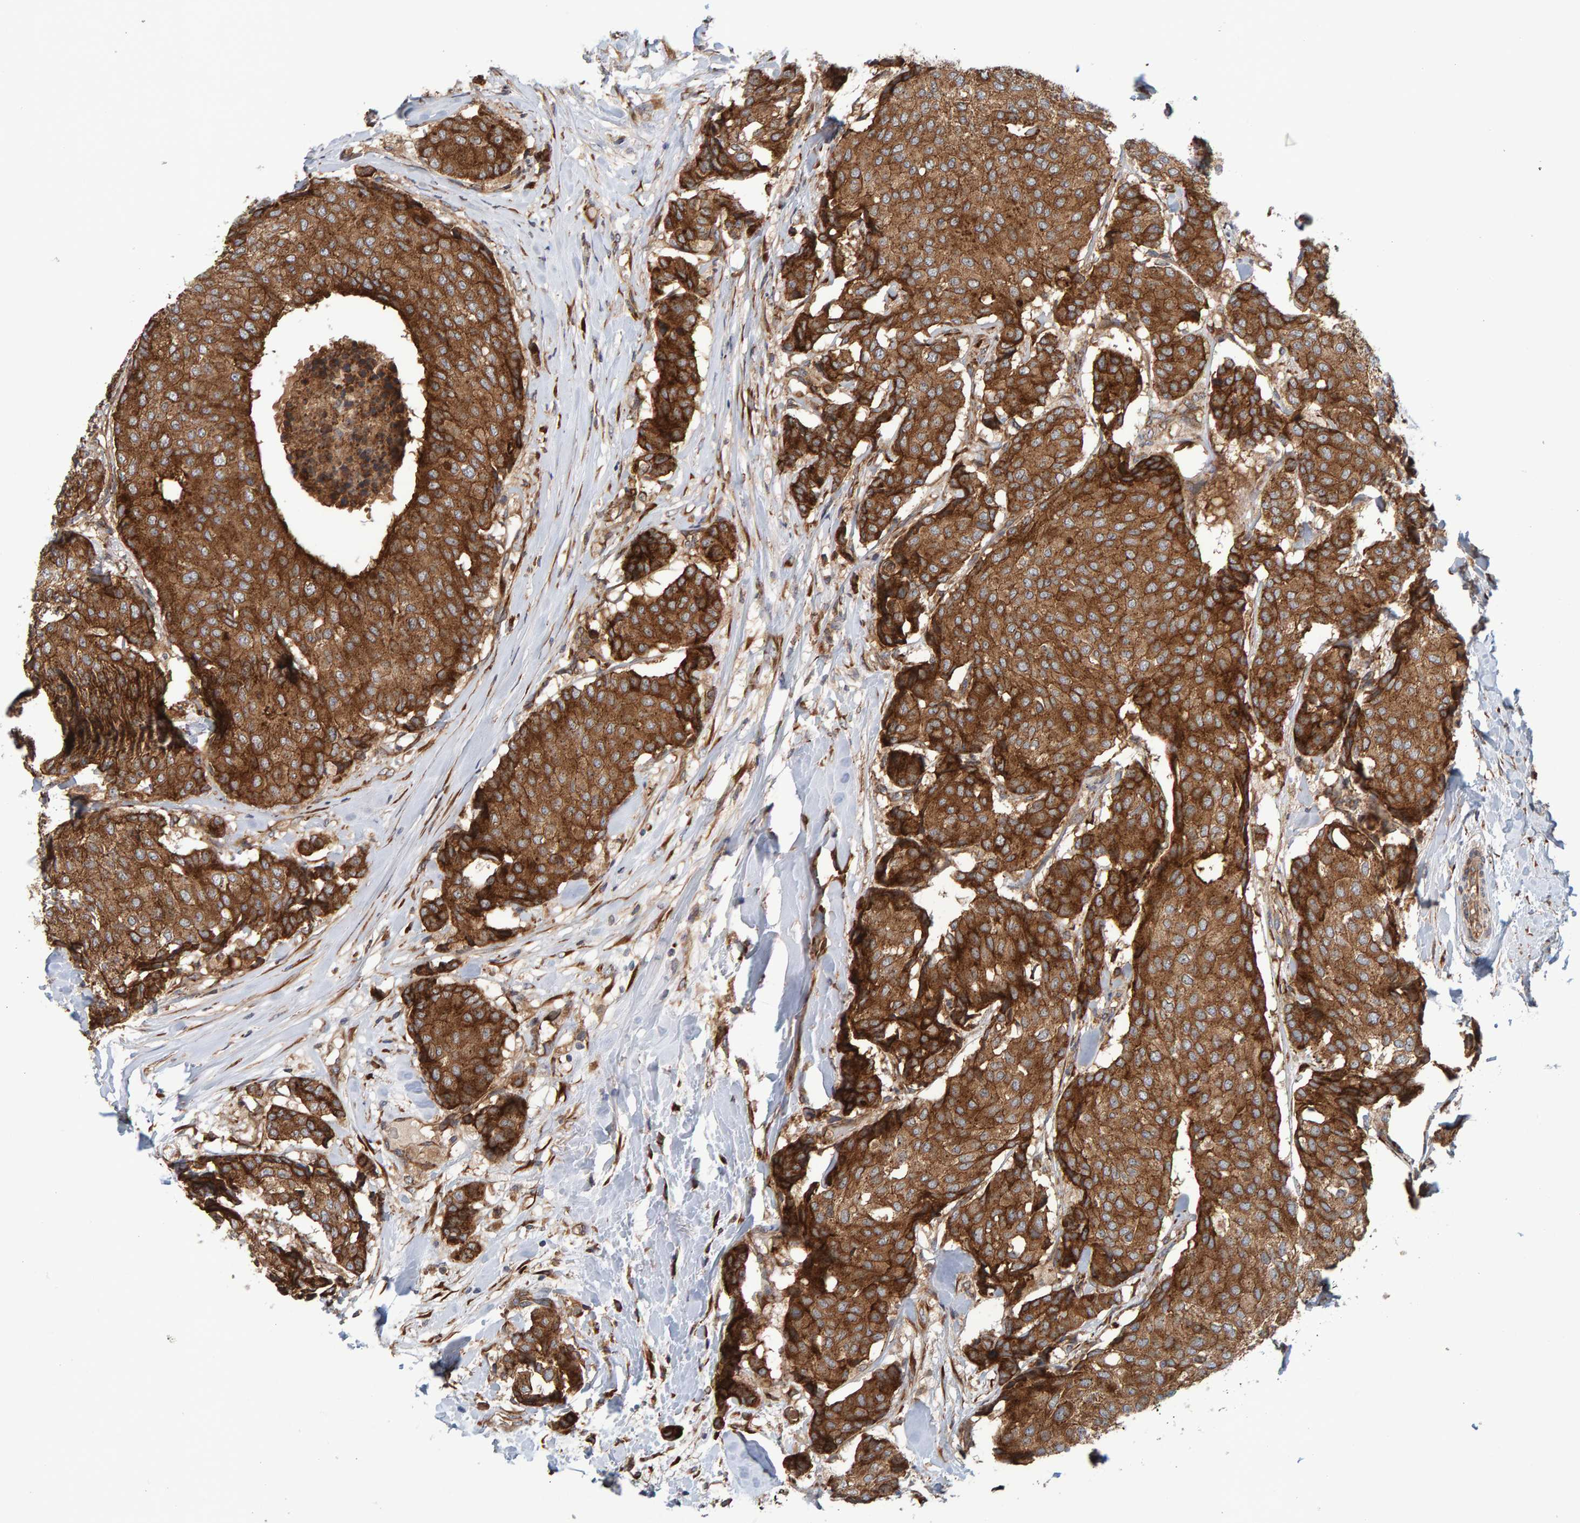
{"staining": {"intensity": "strong", "quantity": ">75%", "location": "cytoplasmic/membranous"}, "tissue": "breast cancer", "cell_type": "Tumor cells", "image_type": "cancer", "snomed": [{"axis": "morphology", "description": "Duct carcinoma"}, {"axis": "topography", "description": "Breast"}], "caption": "Strong cytoplasmic/membranous protein positivity is appreciated in approximately >75% of tumor cells in breast cancer.", "gene": "BAIAP2", "patient": {"sex": "female", "age": 75}}